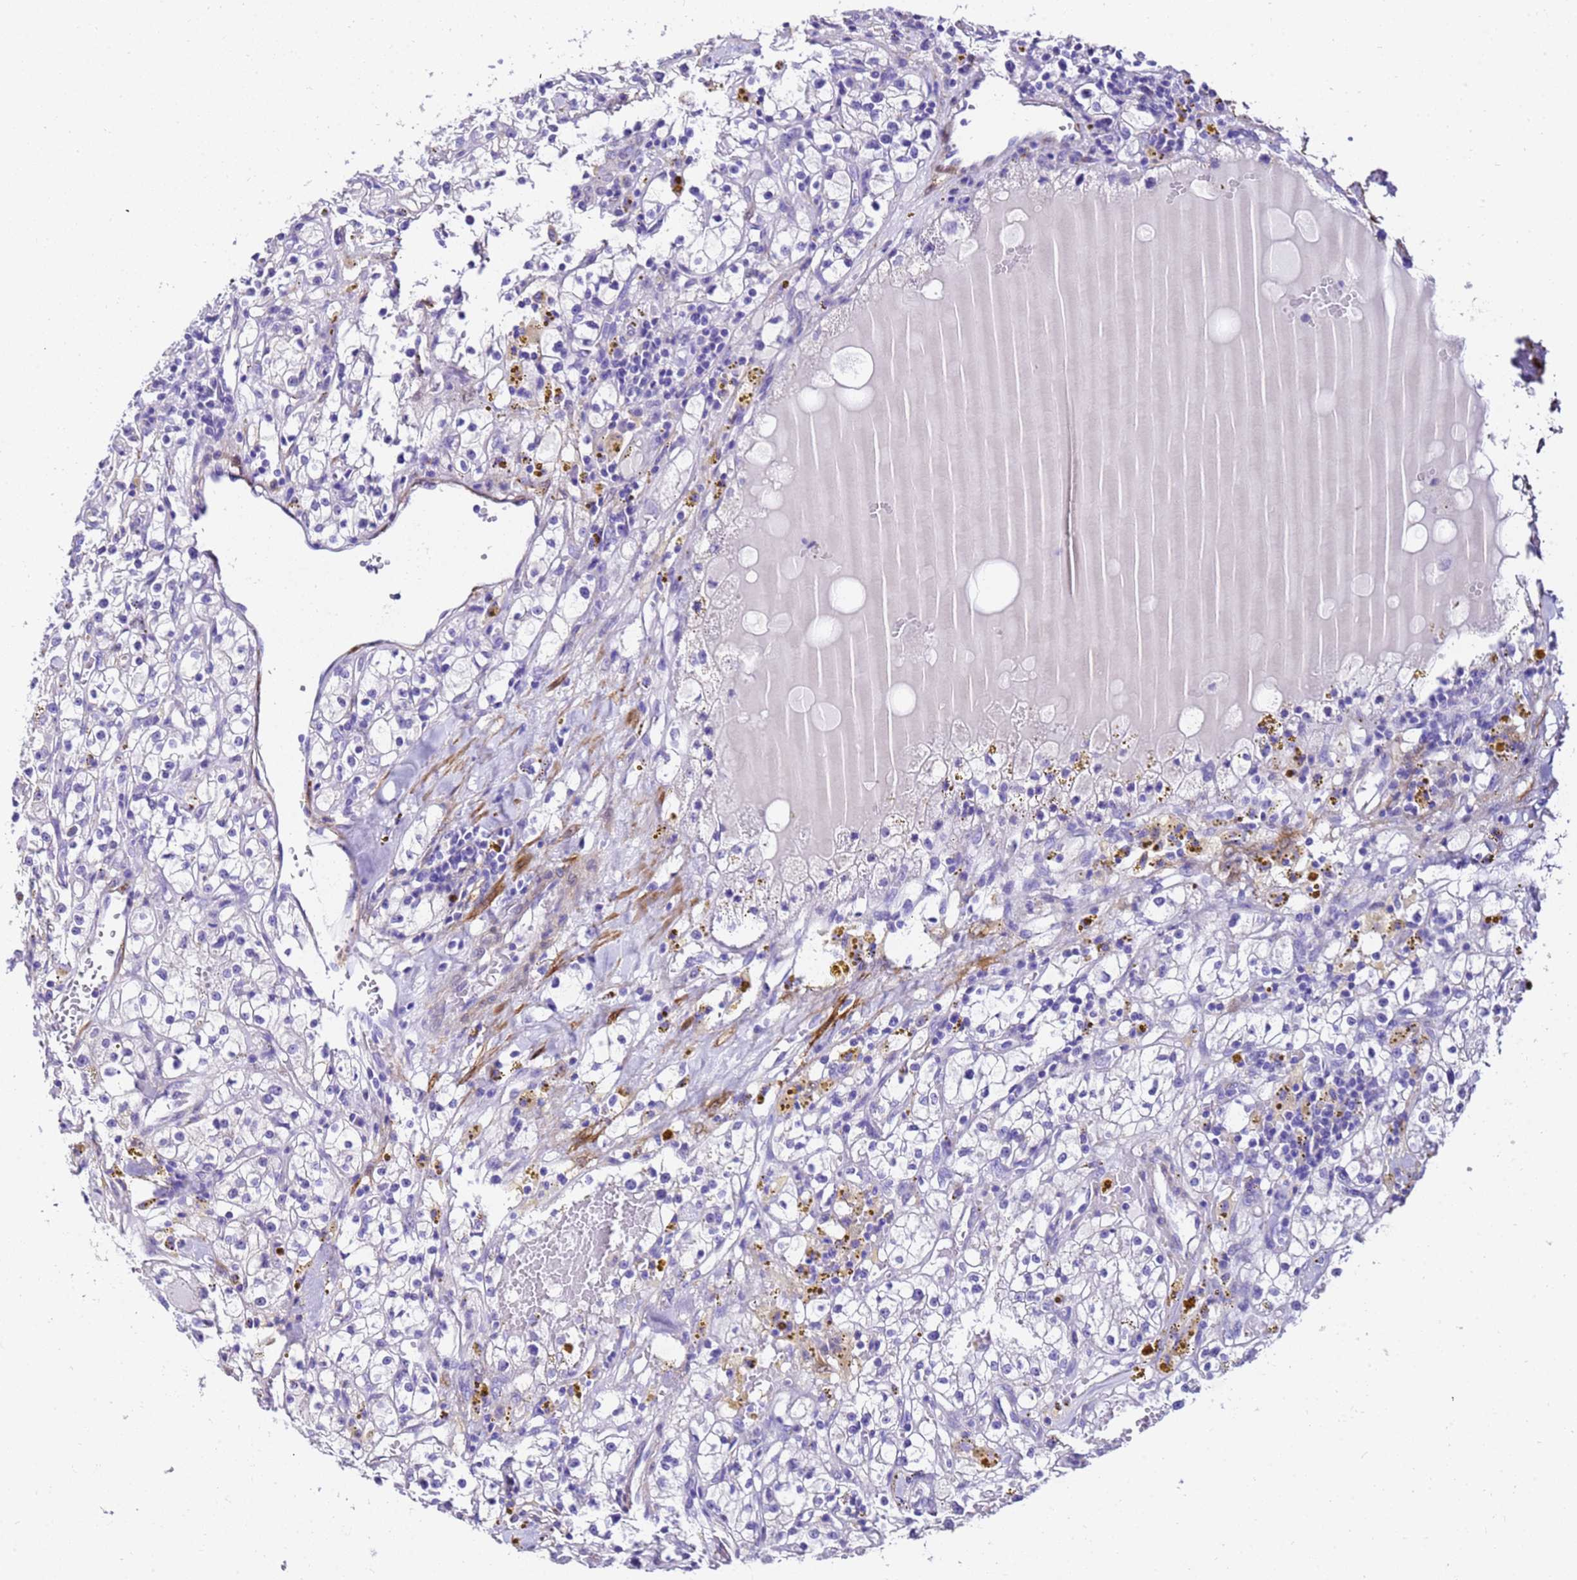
{"staining": {"intensity": "negative", "quantity": "none", "location": "none"}, "tissue": "renal cancer", "cell_type": "Tumor cells", "image_type": "cancer", "snomed": [{"axis": "morphology", "description": "Adenocarcinoma, NOS"}, {"axis": "topography", "description": "Kidney"}], "caption": "A micrograph of human renal cancer is negative for staining in tumor cells. The staining is performed using DAB (3,3'-diaminobenzidine) brown chromogen with nuclei counter-stained in using hematoxylin.", "gene": "HSPB6", "patient": {"sex": "male", "age": 56}}